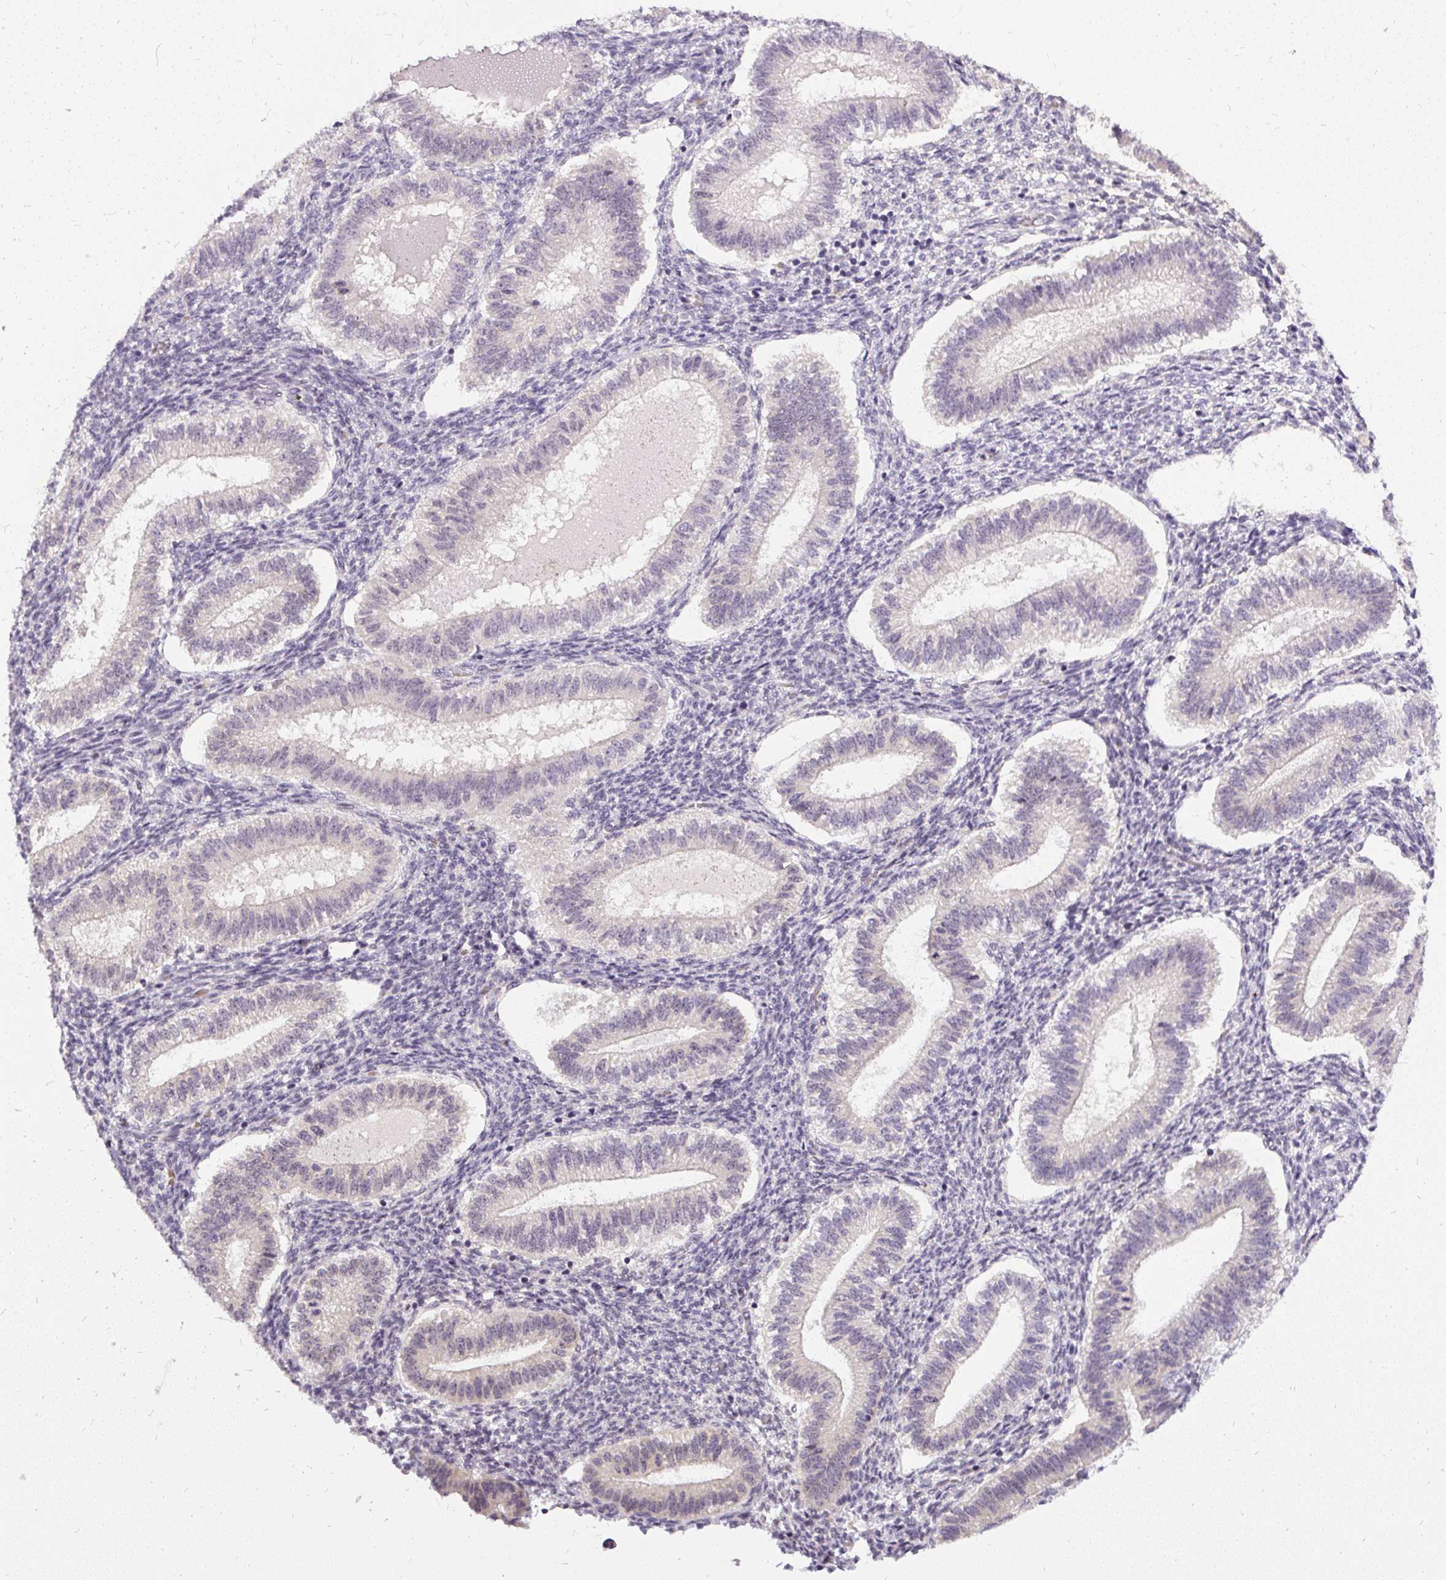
{"staining": {"intensity": "negative", "quantity": "none", "location": "none"}, "tissue": "endometrium", "cell_type": "Cells in endometrial stroma", "image_type": "normal", "snomed": [{"axis": "morphology", "description": "Normal tissue, NOS"}, {"axis": "topography", "description": "Endometrium"}], "caption": "High power microscopy photomicrograph of an immunohistochemistry photomicrograph of normal endometrium, revealing no significant staining in cells in endometrial stroma. (Stains: DAB IHC with hematoxylin counter stain, Microscopy: brightfield microscopy at high magnification).", "gene": "FAM117B", "patient": {"sex": "female", "age": 25}}